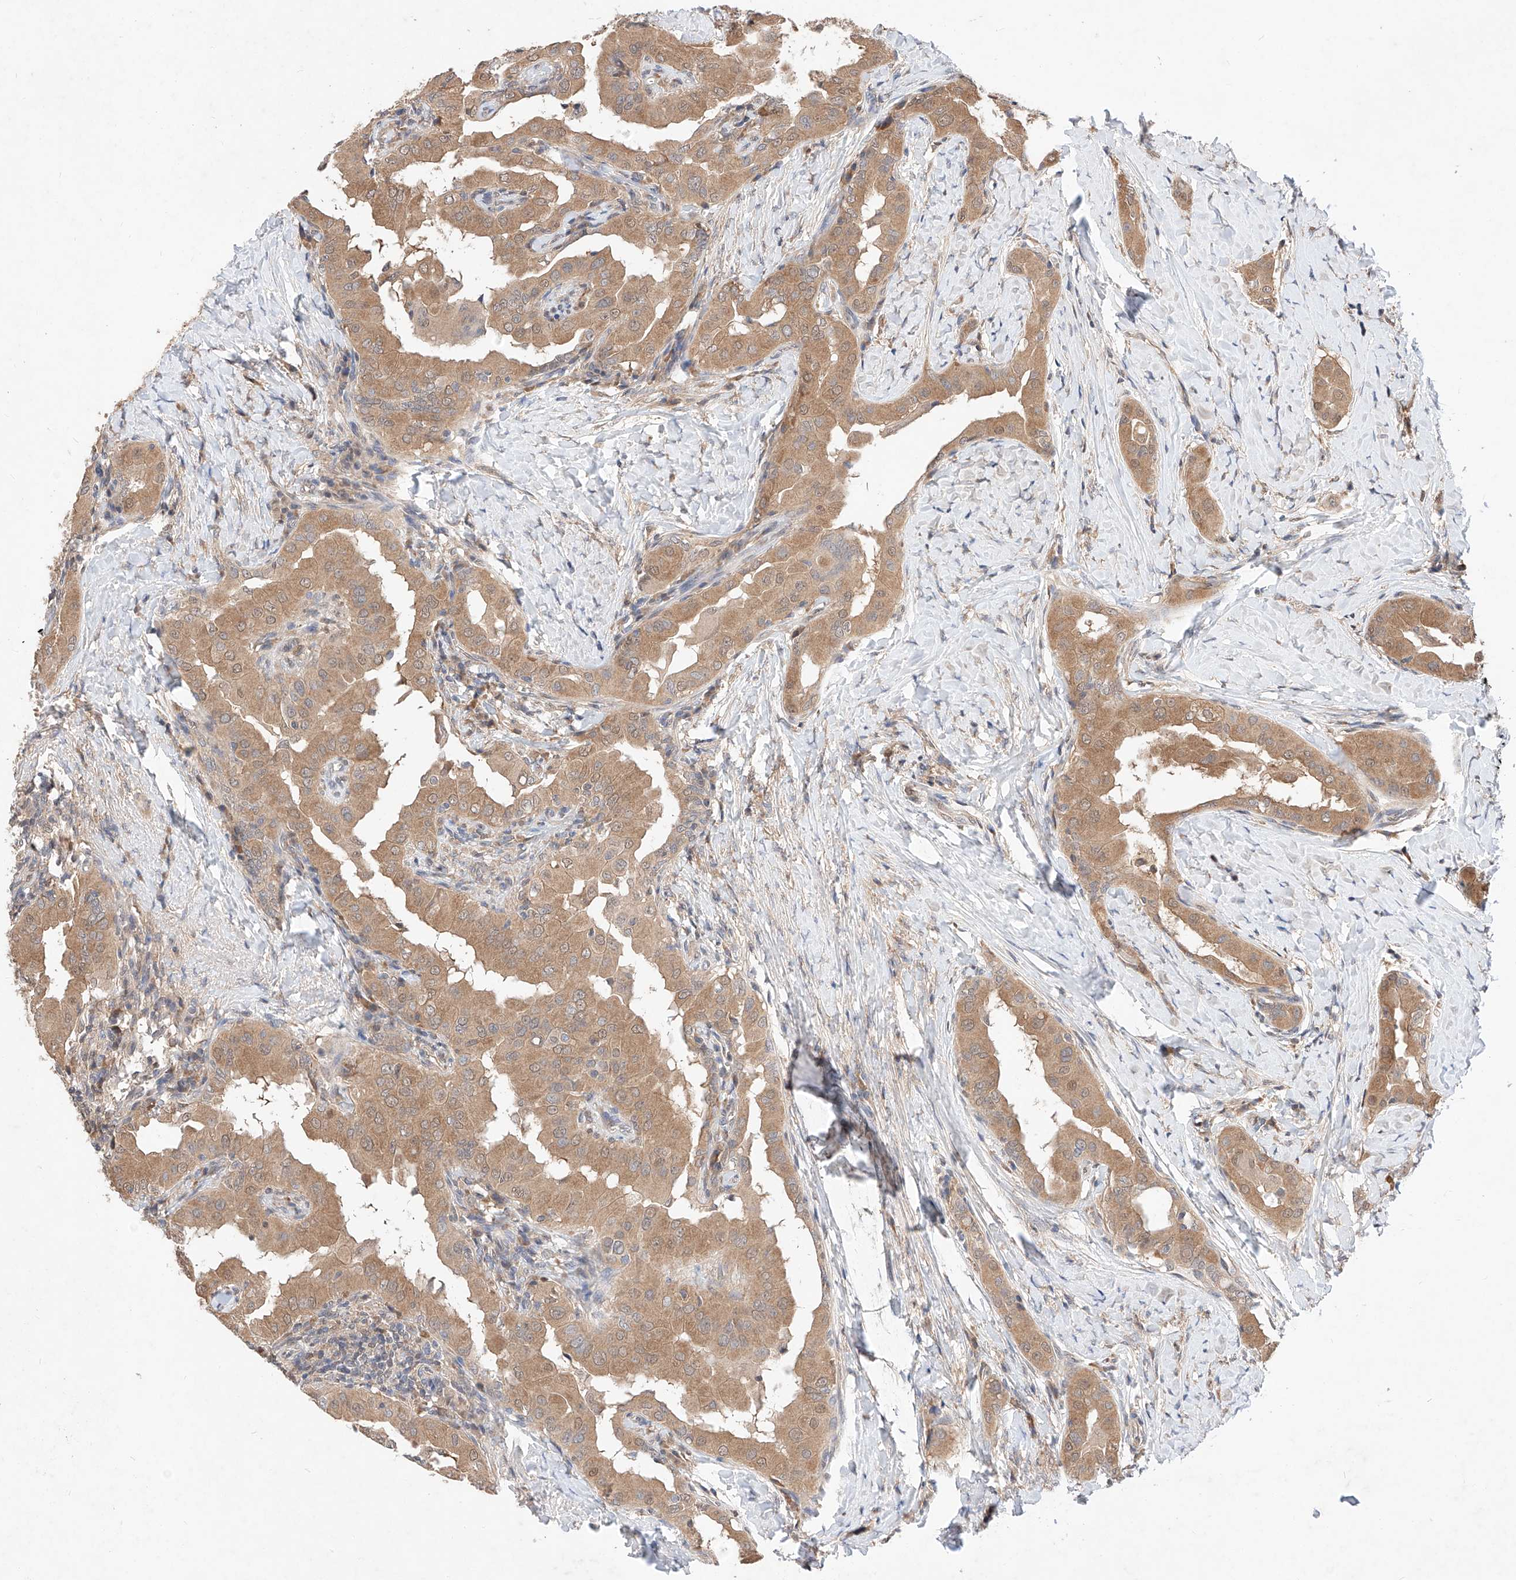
{"staining": {"intensity": "moderate", "quantity": ">75%", "location": "cytoplasmic/membranous"}, "tissue": "thyroid cancer", "cell_type": "Tumor cells", "image_type": "cancer", "snomed": [{"axis": "morphology", "description": "Papillary adenocarcinoma, NOS"}, {"axis": "topography", "description": "Thyroid gland"}], "caption": "Immunohistochemical staining of thyroid papillary adenocarcinoma demonstrates moderate cytoplasmic/membranous protein positivity in about >75% of tumor cells.", "gene": "ZSCAN4", "patient": {"sex": "male", "age": 33}}